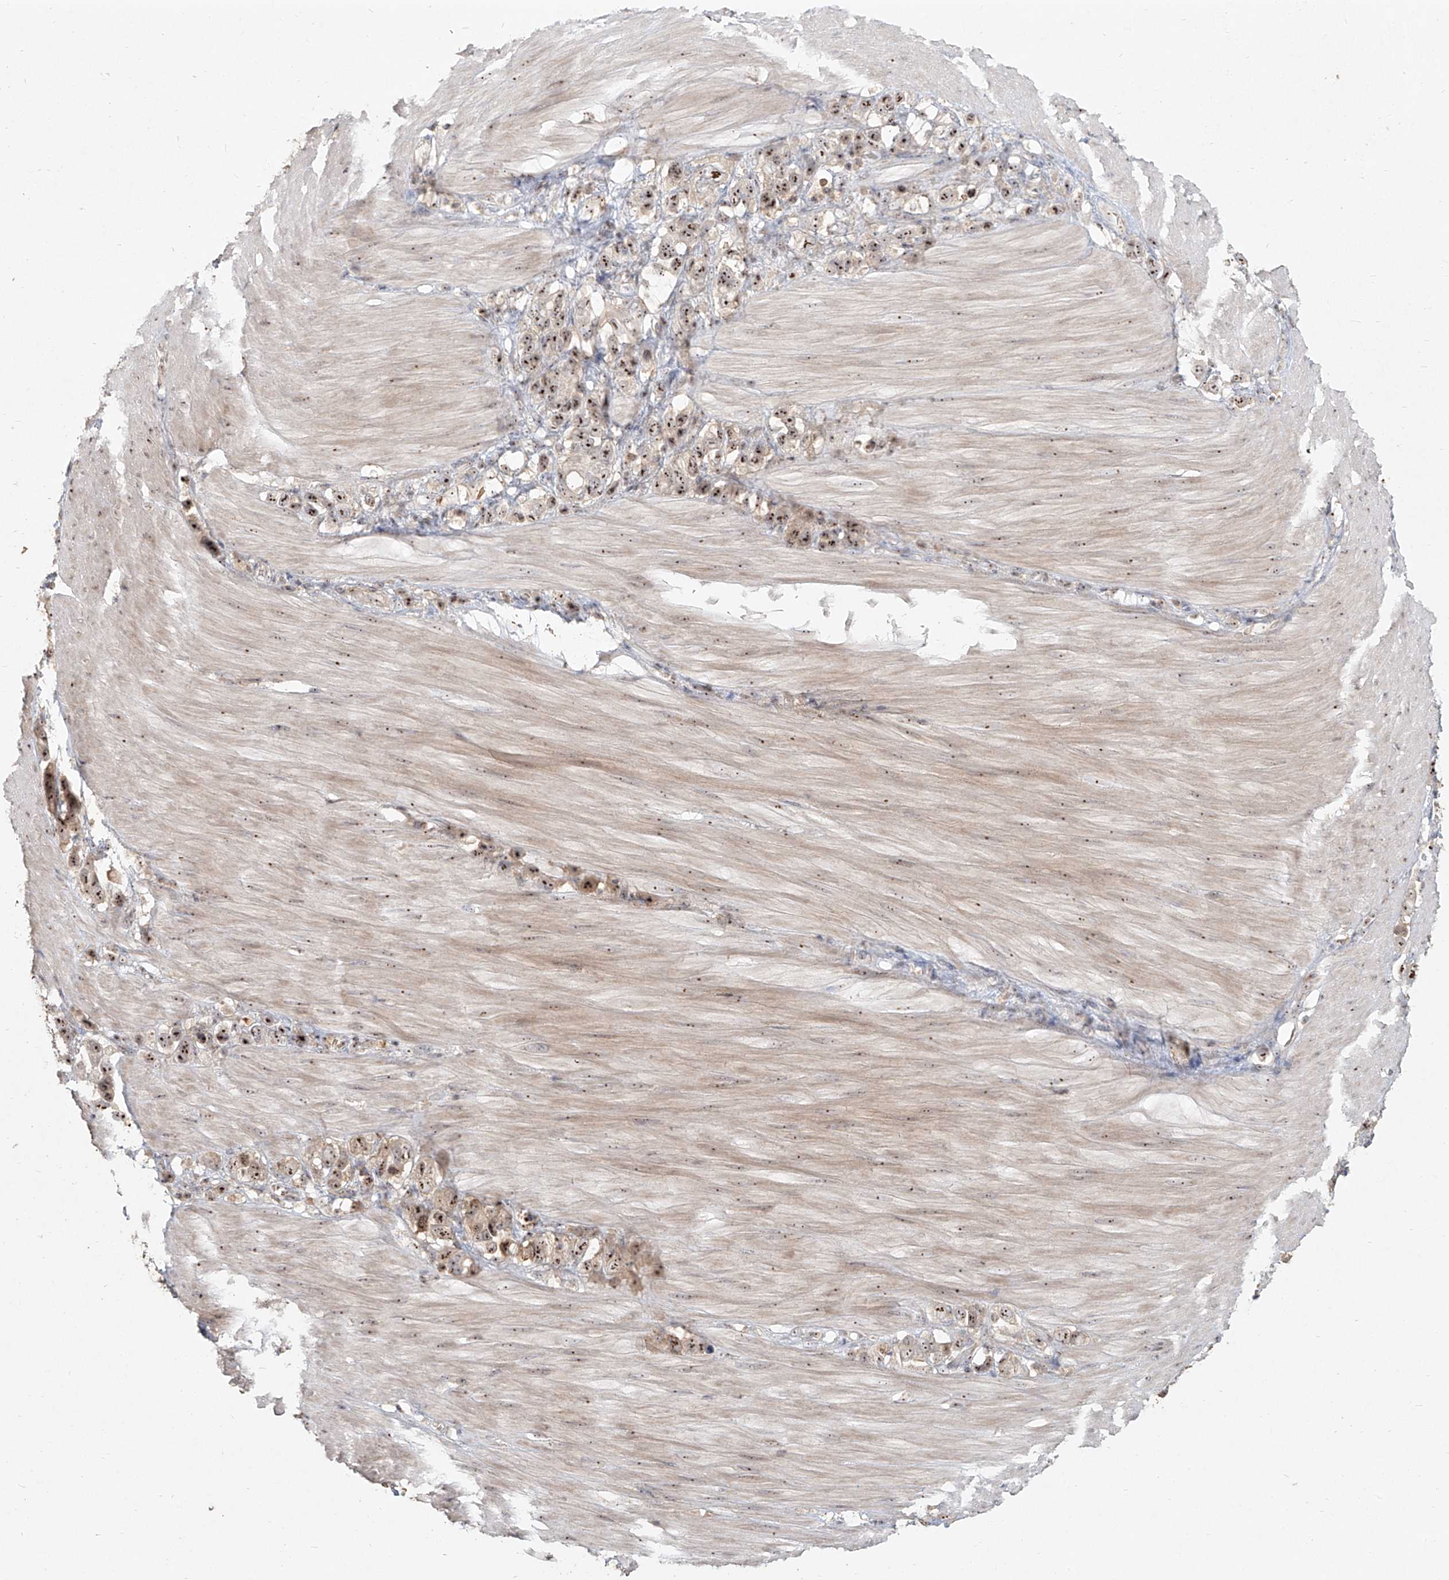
{"staining": {"intensity": "moderate", "quantity": ">75%", "location": "nuclear"}, "tissue": "stomach cancer", "cell_type": "Tumor cells", "image_type": "cancer", "snomed": [{"axis": "morphology", "description": "Adenocarcinoma, NOS"}, {"axis": "topography", "description": "Stomach"}], "caption": "Tumor cells reveal medium levels of moderate nuclear staining in about >75% of cells in human stomach adenocarcinoma.", "gene": "BYSL", "patient": {"sex": "female", "age": 65}}